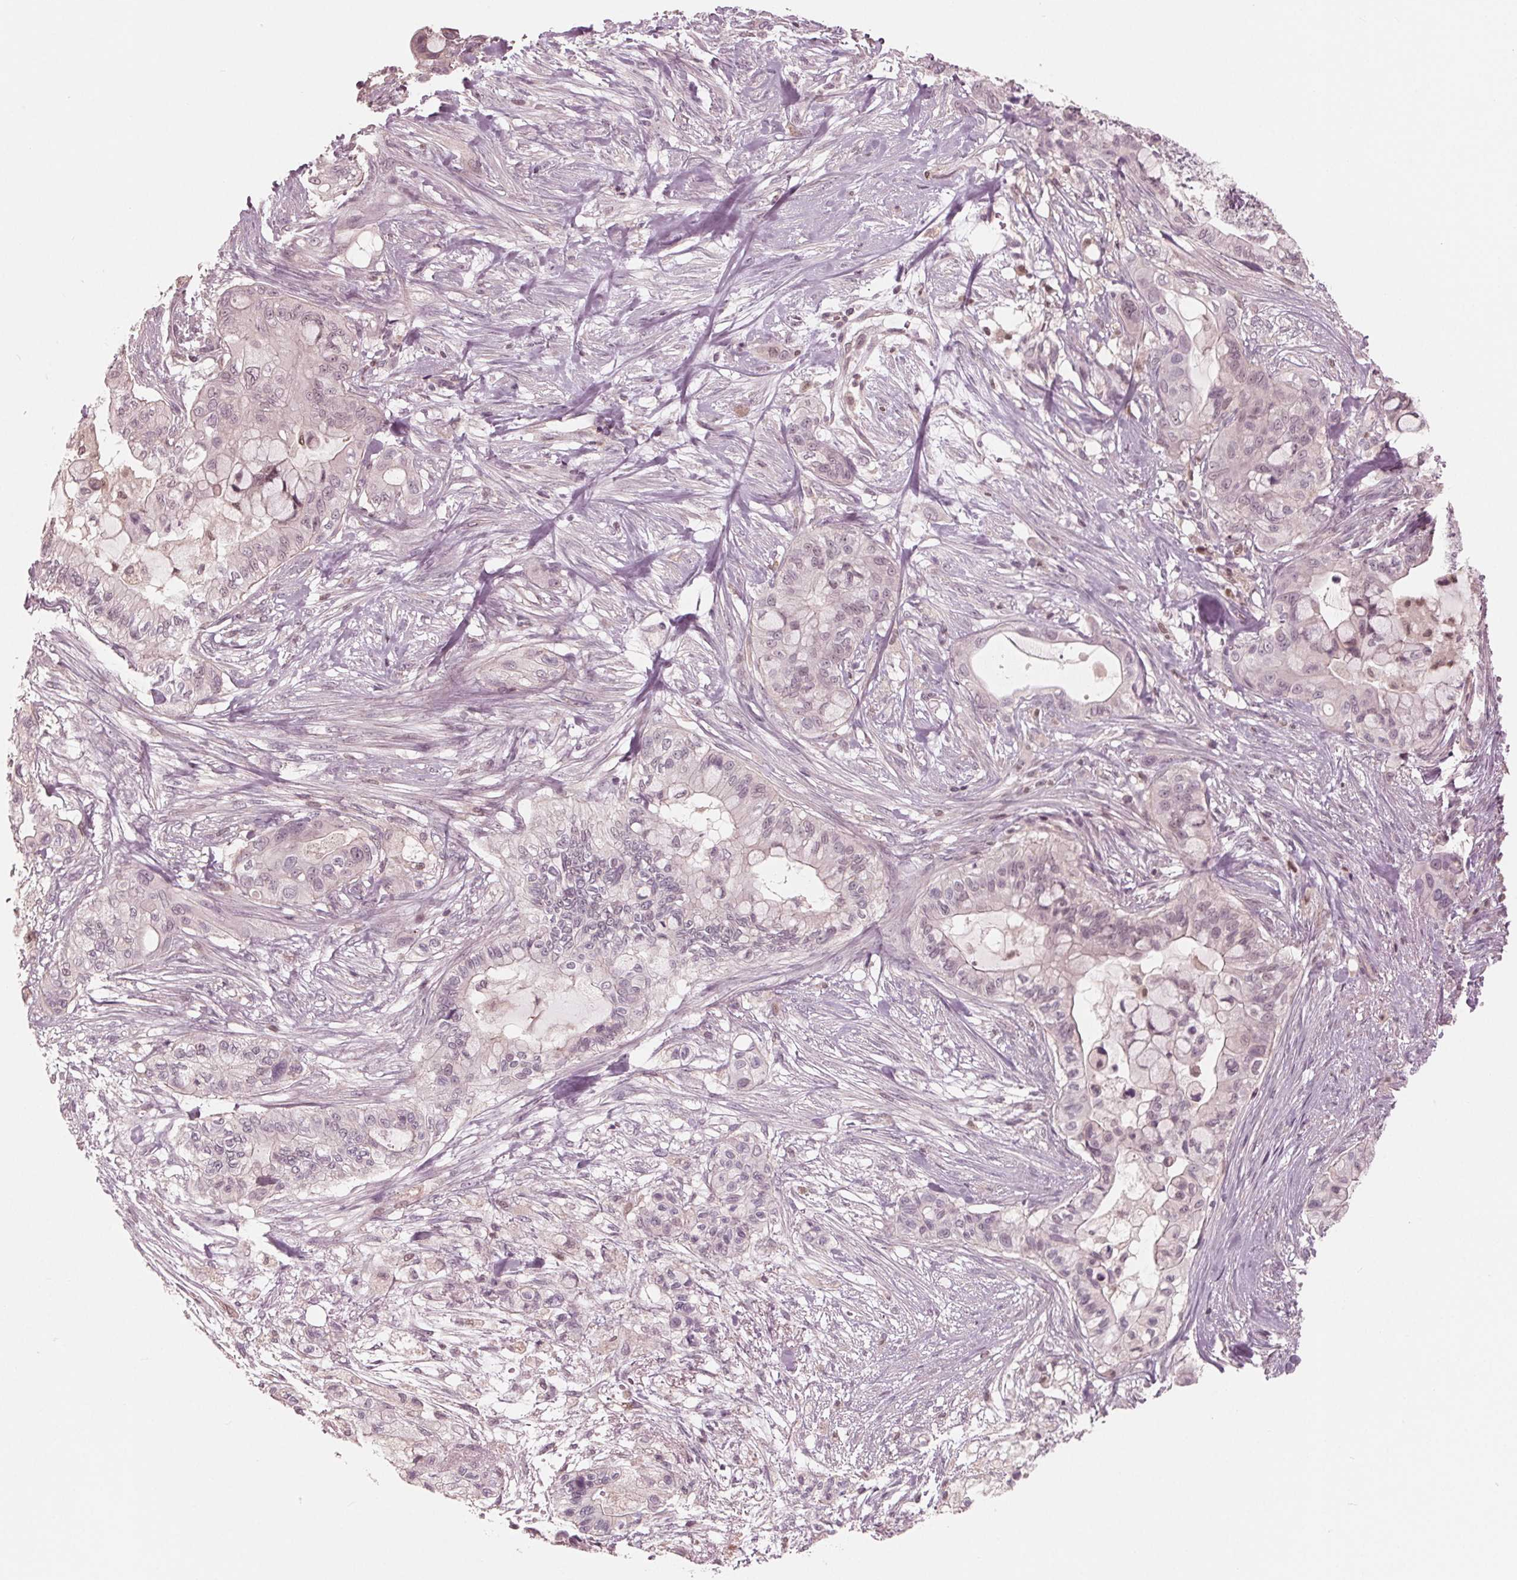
{"staining": {"intensity": "negative", "quantity": "none", "location": "none"}, "tissue": "pancreatic cancer", "cell_type": "Tumor cells", "image_type": "cancer", "snomed": [{"axis": "morphology", "description": "Adenocarcinoma, NOS"}, {"axis": "topography", "description": "Pancreas"}], "caption": "An IHC histopathology image of pancreatic cancer (adenocarcinoma) is shown. There is no staining in tumor cells of pancreatic cancer (adenocarcinoma).", "gene": "ING3", "patient": {"sex": "male", "age": 71}}